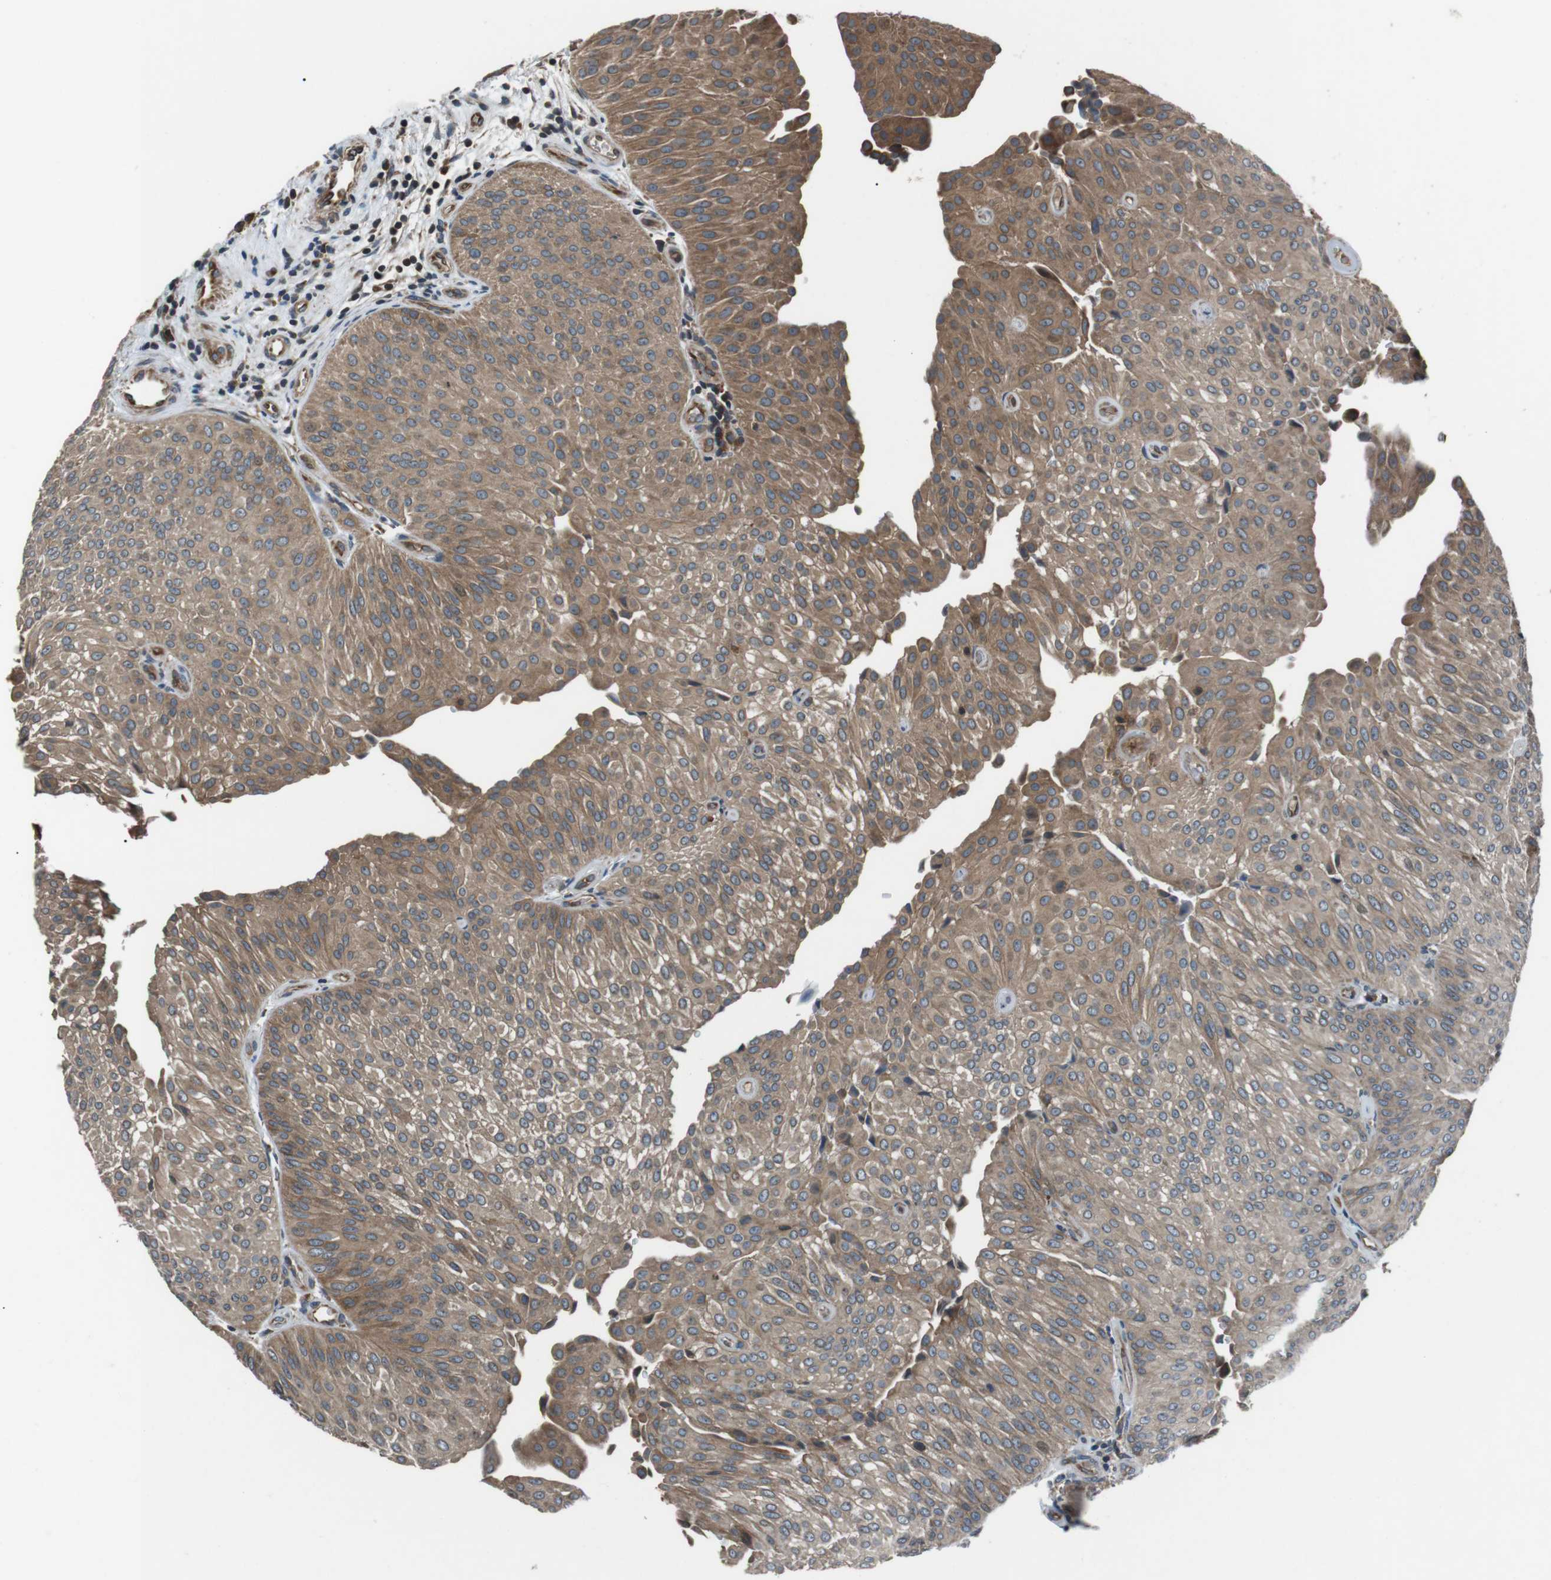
{"staining": {"intensity": "moderate", "quantity": ">75%", "location": "cytoplasmic/membranous"}, "tissue": "urothelial cancer", "cell_type": "Tumor cells", "image_type": "cancer", "snomed": [{"axis": "morphology", "description": "Urothelial carcinoma, Low grade"}, {"axis": "topography", "description": "Urinary bladder"}], "caption": "This is a micrograph of immunohistochemistry (IHC) staining of urothelial carcinoma (low-grade), which shows moderate expression in the cytoplasmic/membranous of tumor cells.", "gene": "GPR161", "patient": {"sex": "female", "age": 60}}